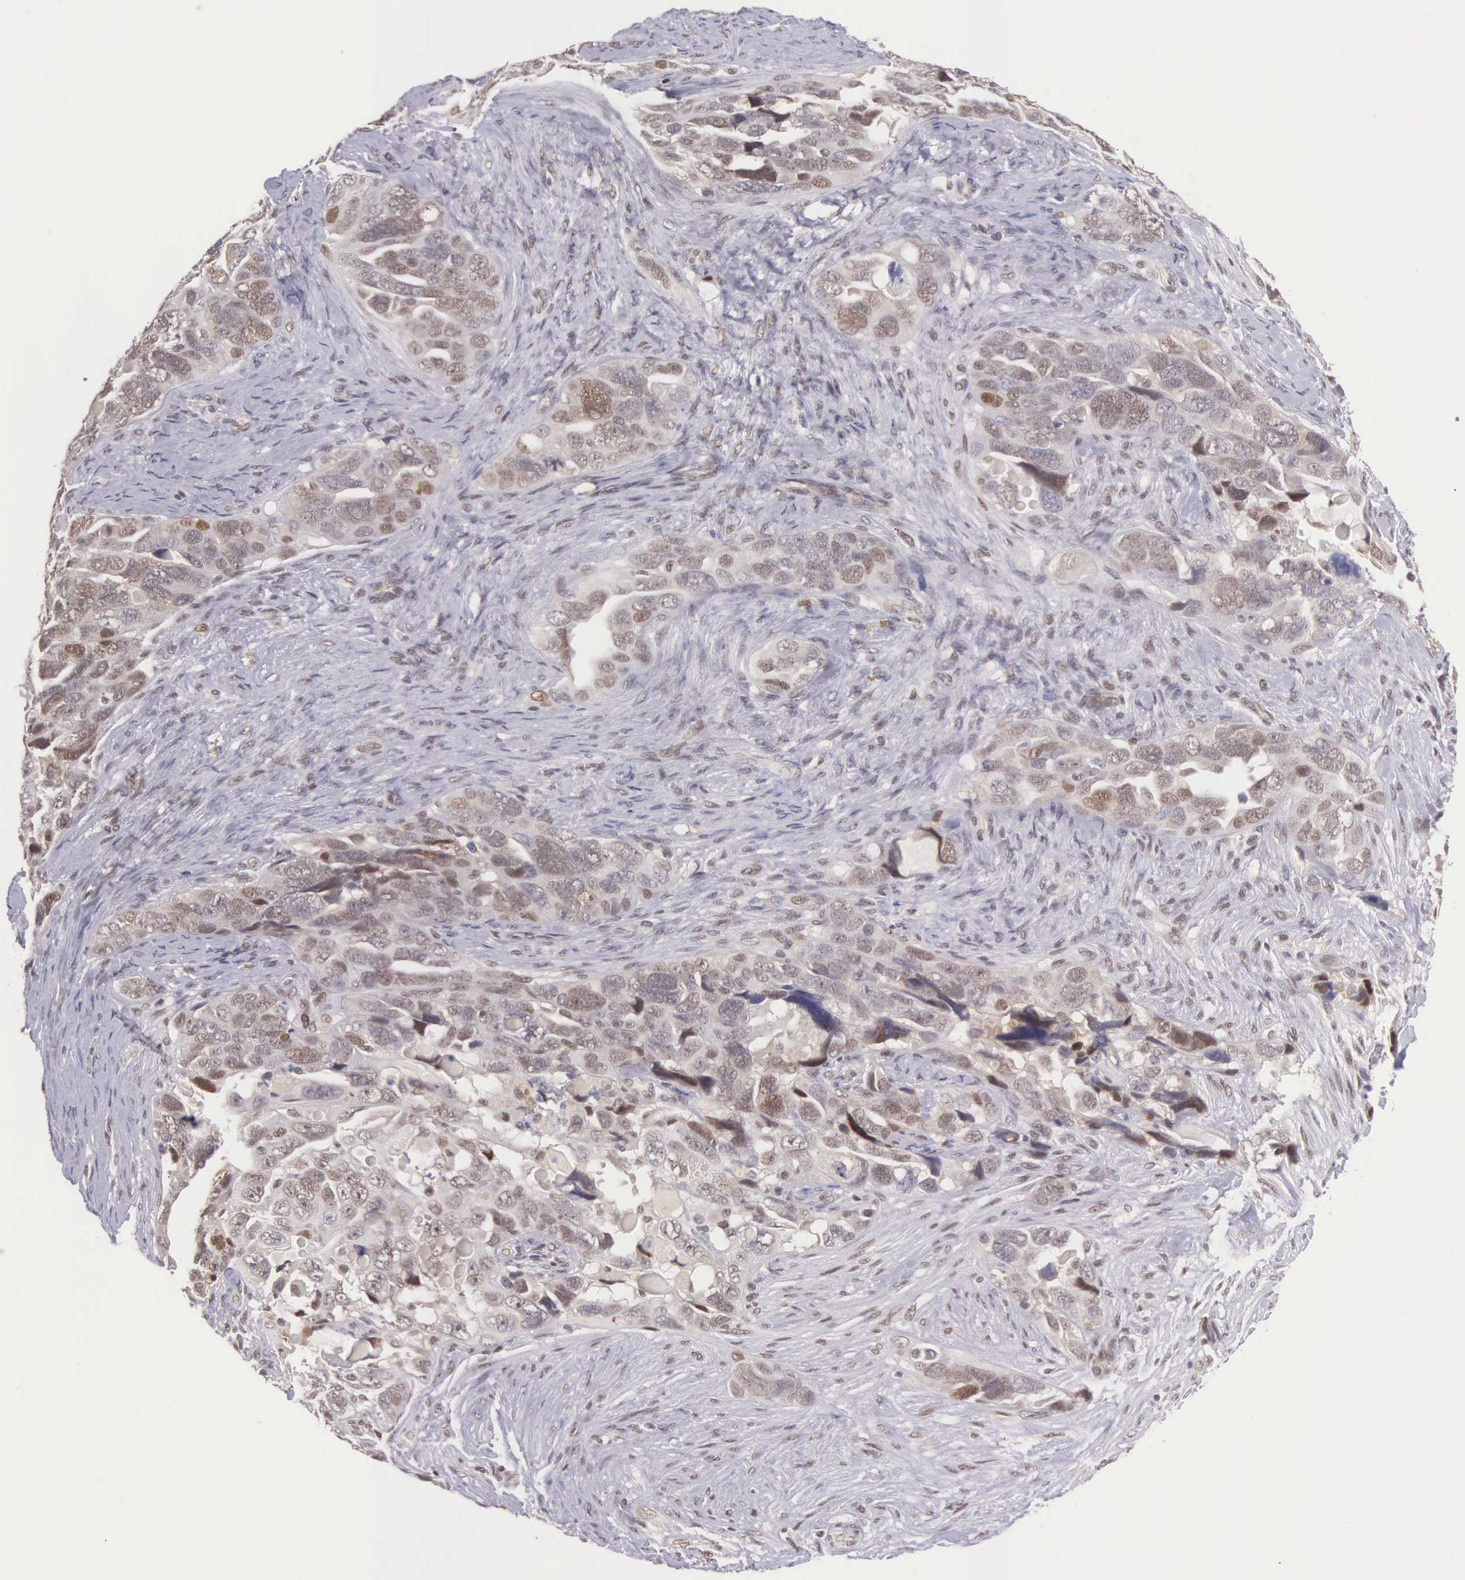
{"staining": {"intensity": "weak", "quantity": "25%-75%", "location": "nuclear"}, "tissue": "ovarian cancer", "cell_type": "Tumor cells", "image_type": "cancer", "snomed": [{"axis": "morphology", "description": "Cystadenocarcinoma, serous, NOS"}, {"axis": "topography", "description": "Ovary"}], "caption": "Ovarian cancer stained for a protein reveals weak nuclear positivity in tumor cells. (brown staining indicates protein expression, while blue staining denotes nuclei).", "gene": "CCDC117", "patient": {"sex": "female", "age": 63}}